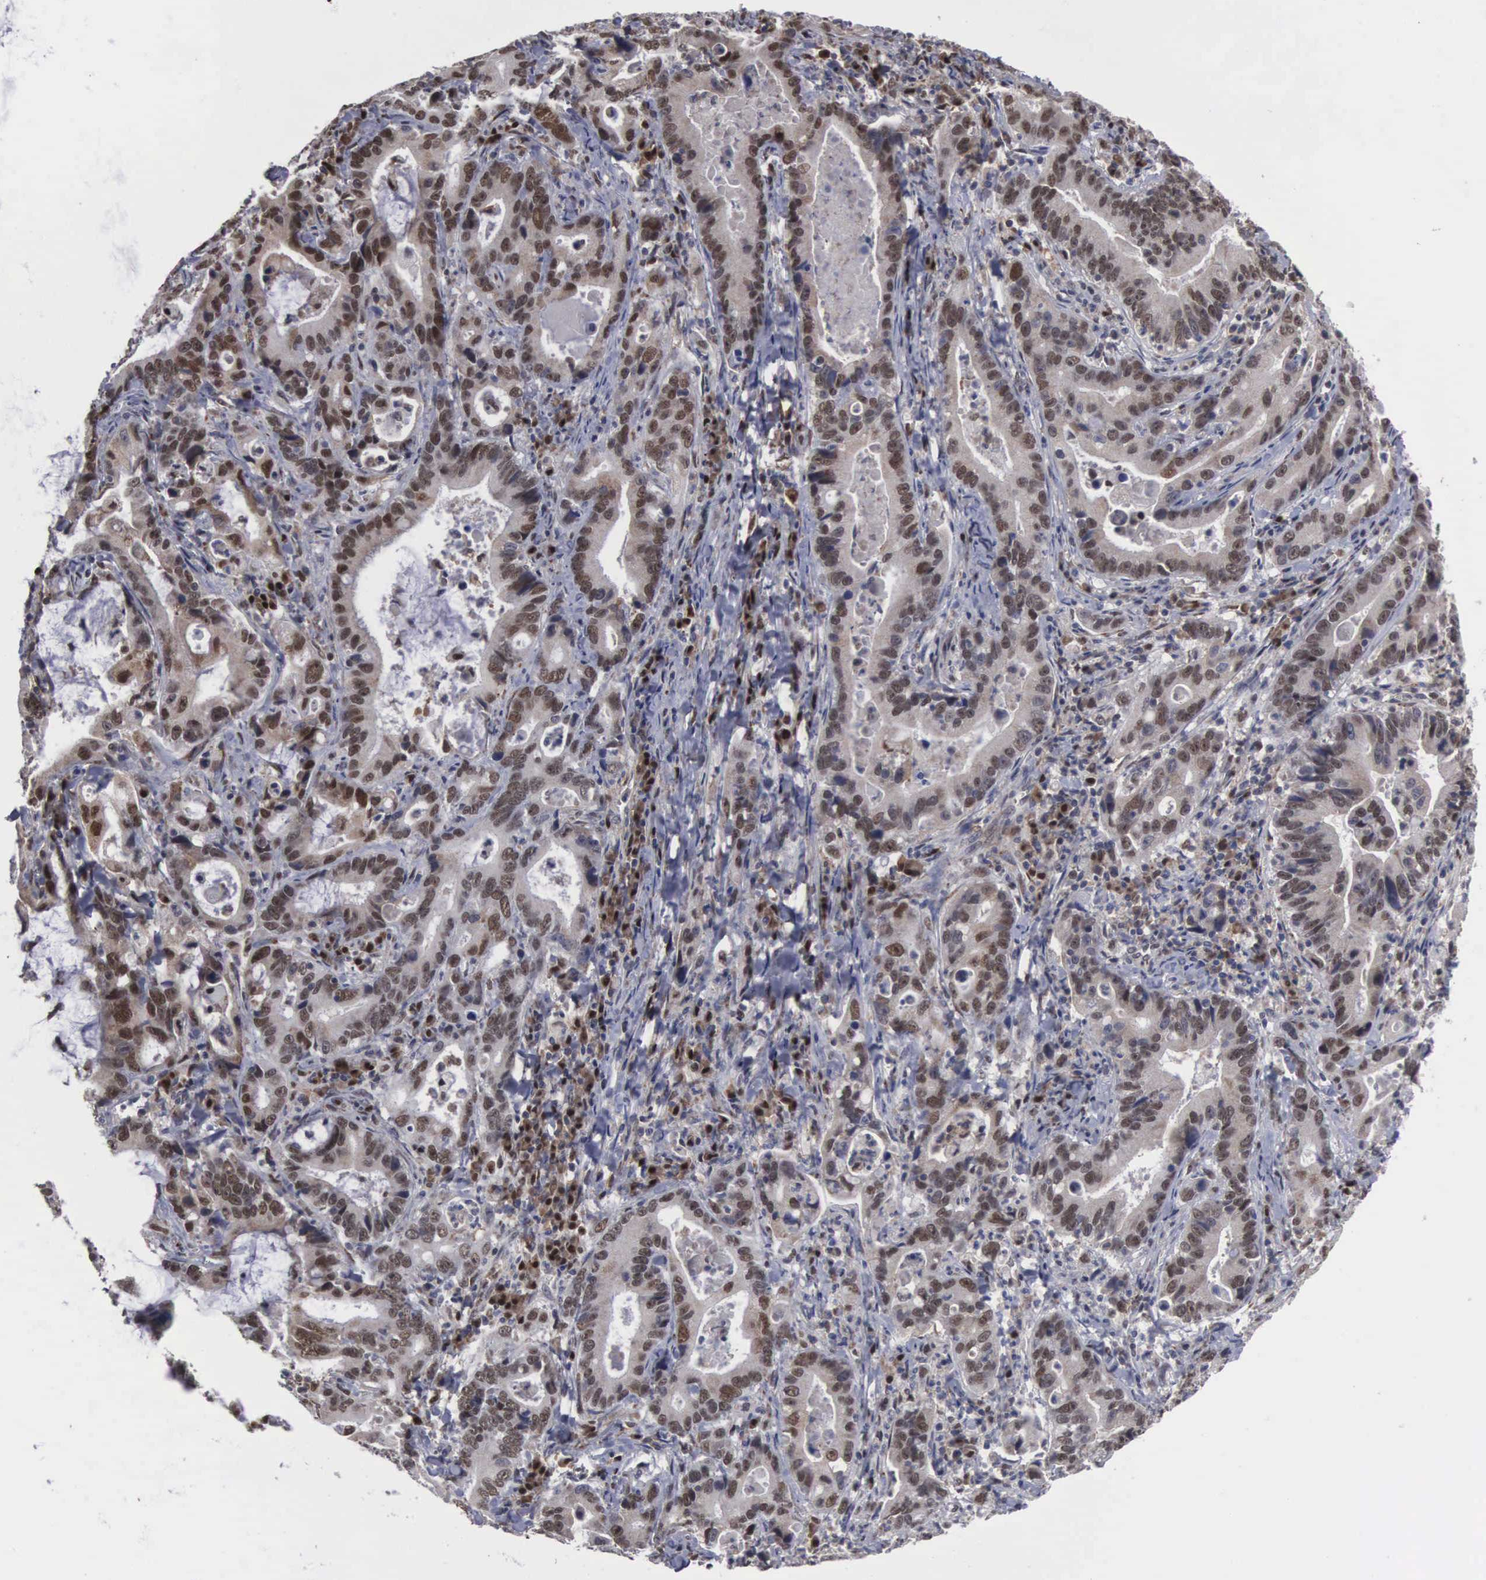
{"staining": {"intensity": "moderate", "quantity": ">75%", "location": "nuclear"}, "tissue": "stomach cancer", "cell_type": "Tumor cells", "image_type": "cancer", "snomed": [{"axis": "morphology", "description": "Adenocarcinoma, NOS"}, {"axis": "topography", "description": "Stomach, upper"}], "caption": "Protein positivity by immunohistochemistry (IHC) reveals moderate nuclear expression in approximately >75% of tumor cells in stomach cancer (adenocarcinoma).", "gene": "TRMT5", "patient": {"sex": "male", "age": 63}}